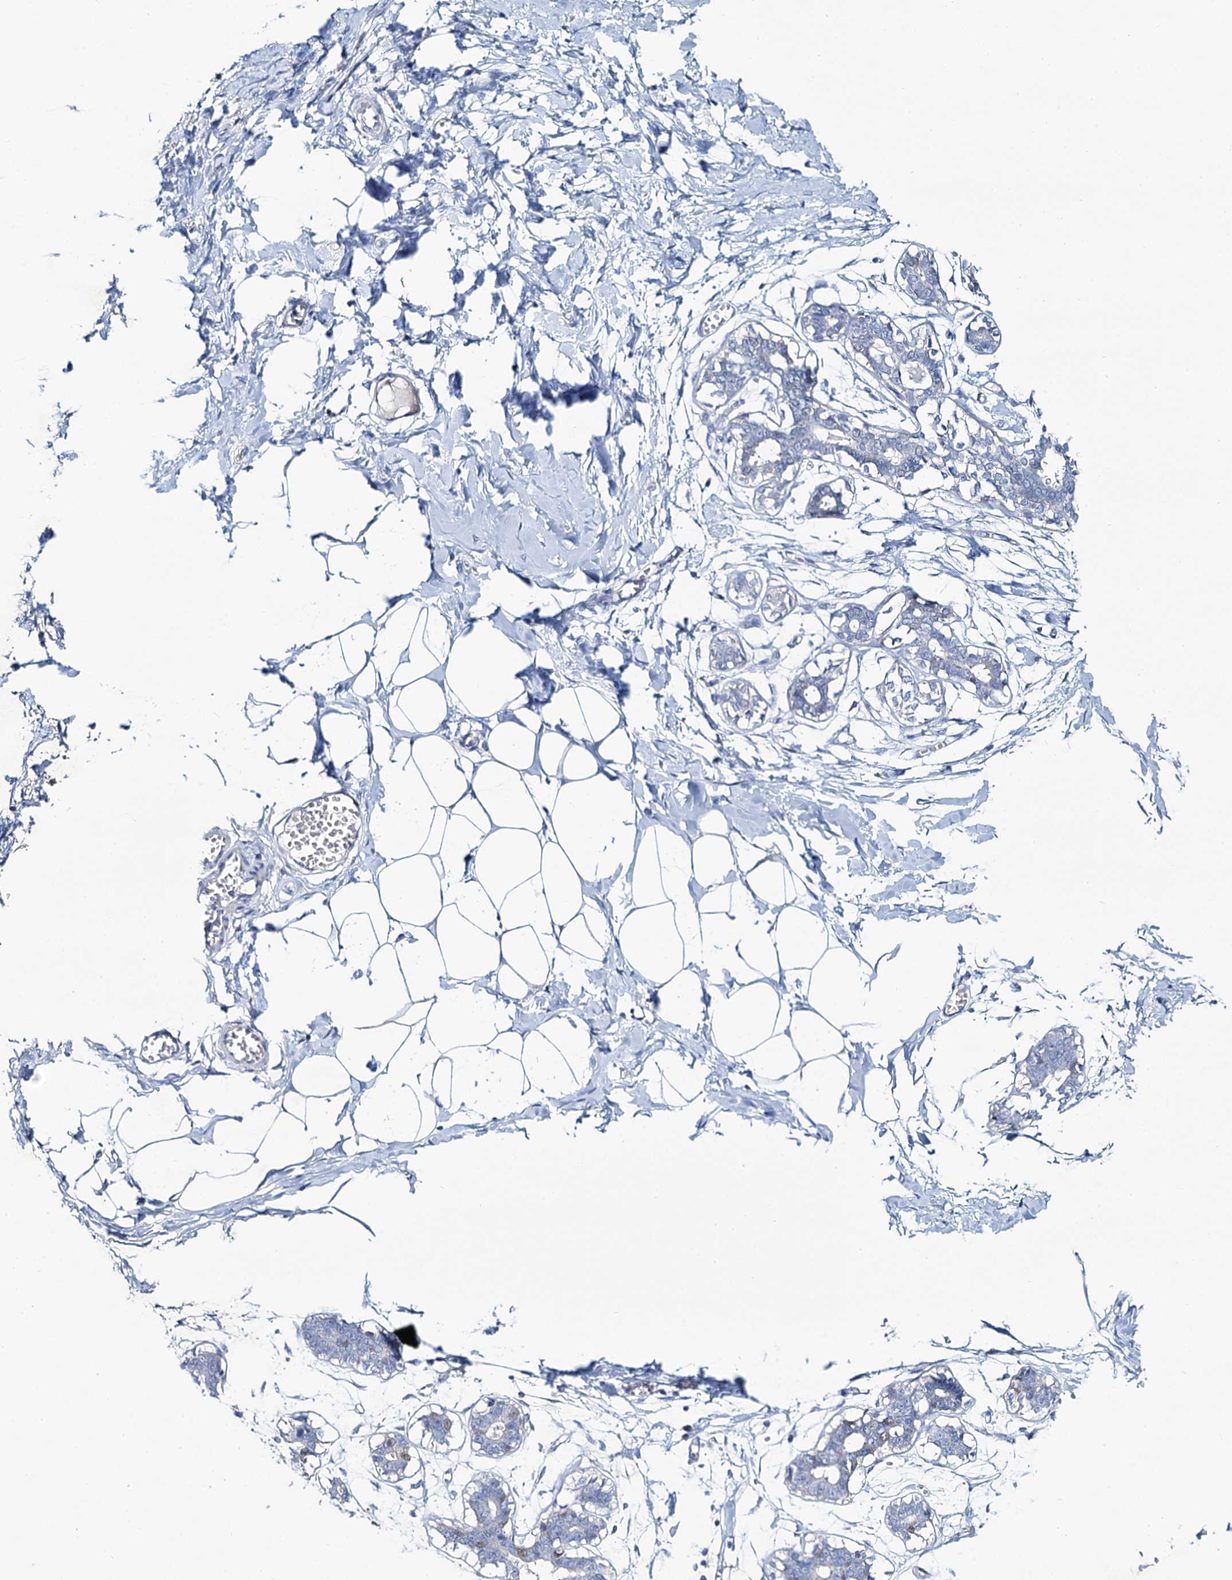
{"staining": {"intensity": "negative", "quantity": "none", "location": "none"}, "tissue": "breast", "cell_type": "Adipocytes", "image_type": "normal", "snomed": [{"axis": "morphology", "description": "Normal tissue, NOS"}, {"axis": "topography", "description": "Breast"}], "caption": "Histopathology image shows no protein staining in adipocytes of unremarkable breast. (Stains: DAB (3,3'-diaminobenzidine) immunohistochemistry with hematoxylin counter stain, Microscopy: brightfield microscopy at high magnification).", "gene": "TOX3", "patient": {"sex": "female", "age": 27}}